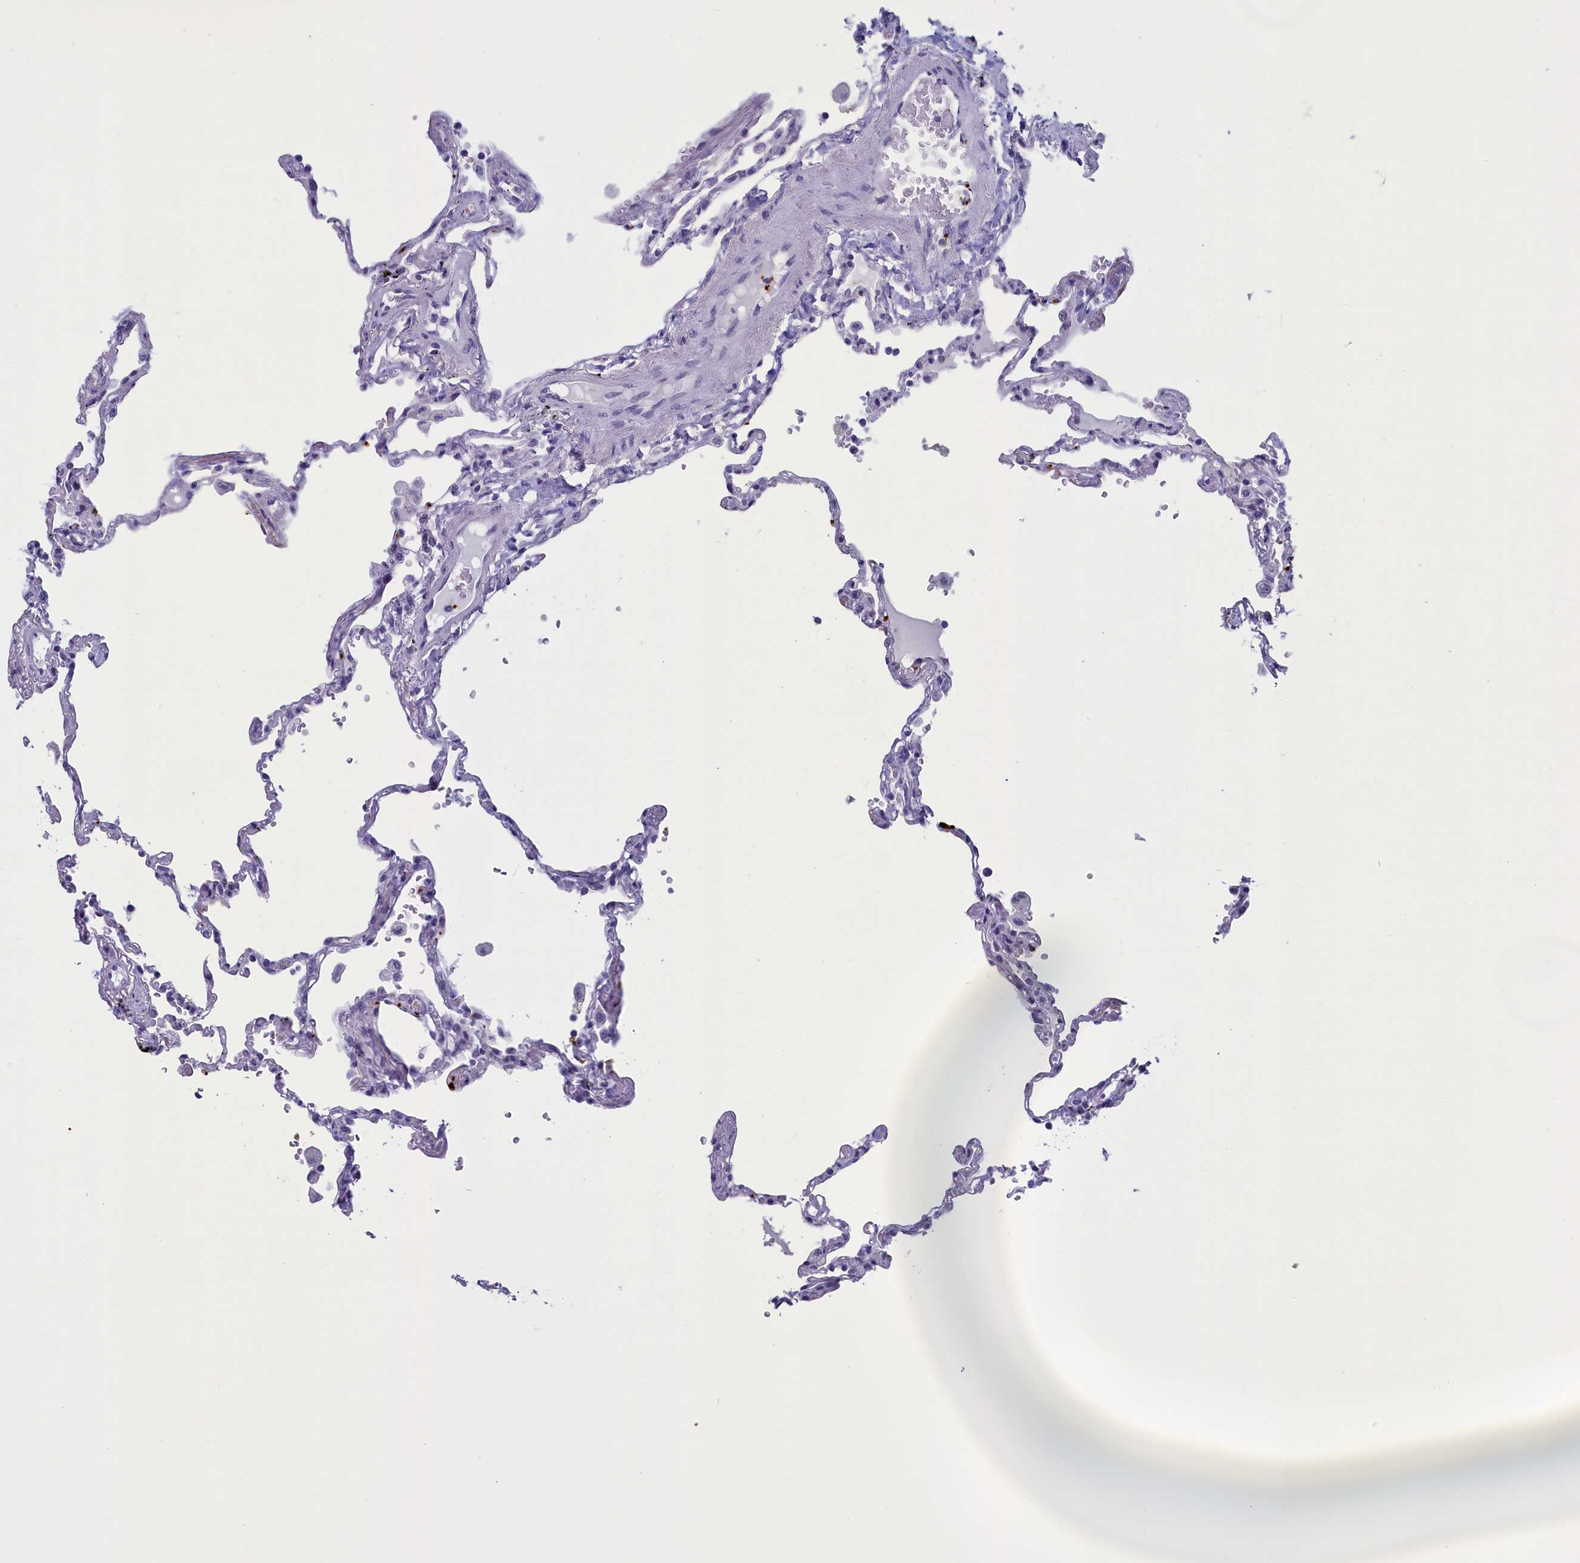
{"staining": {"intensity": "strong", "quantity": "<25%", "location": "cytoplasmic/membranous"}, "tissue": "lung", "cell_type": "Alveolar cells", "image_type": "normal", "snomed": [{"axis": "morphology", "description": "Normal tissue, NOS"}, {"axis": "topography", "description": "Lung"}], "caption": "Lung stained with a brown dye displays strong cytoplasmic/membranous positive expression in approximately <25% of alveolar cells.", "gene": "AIFM2", "patient": {"sex": "female", "age": 67}}